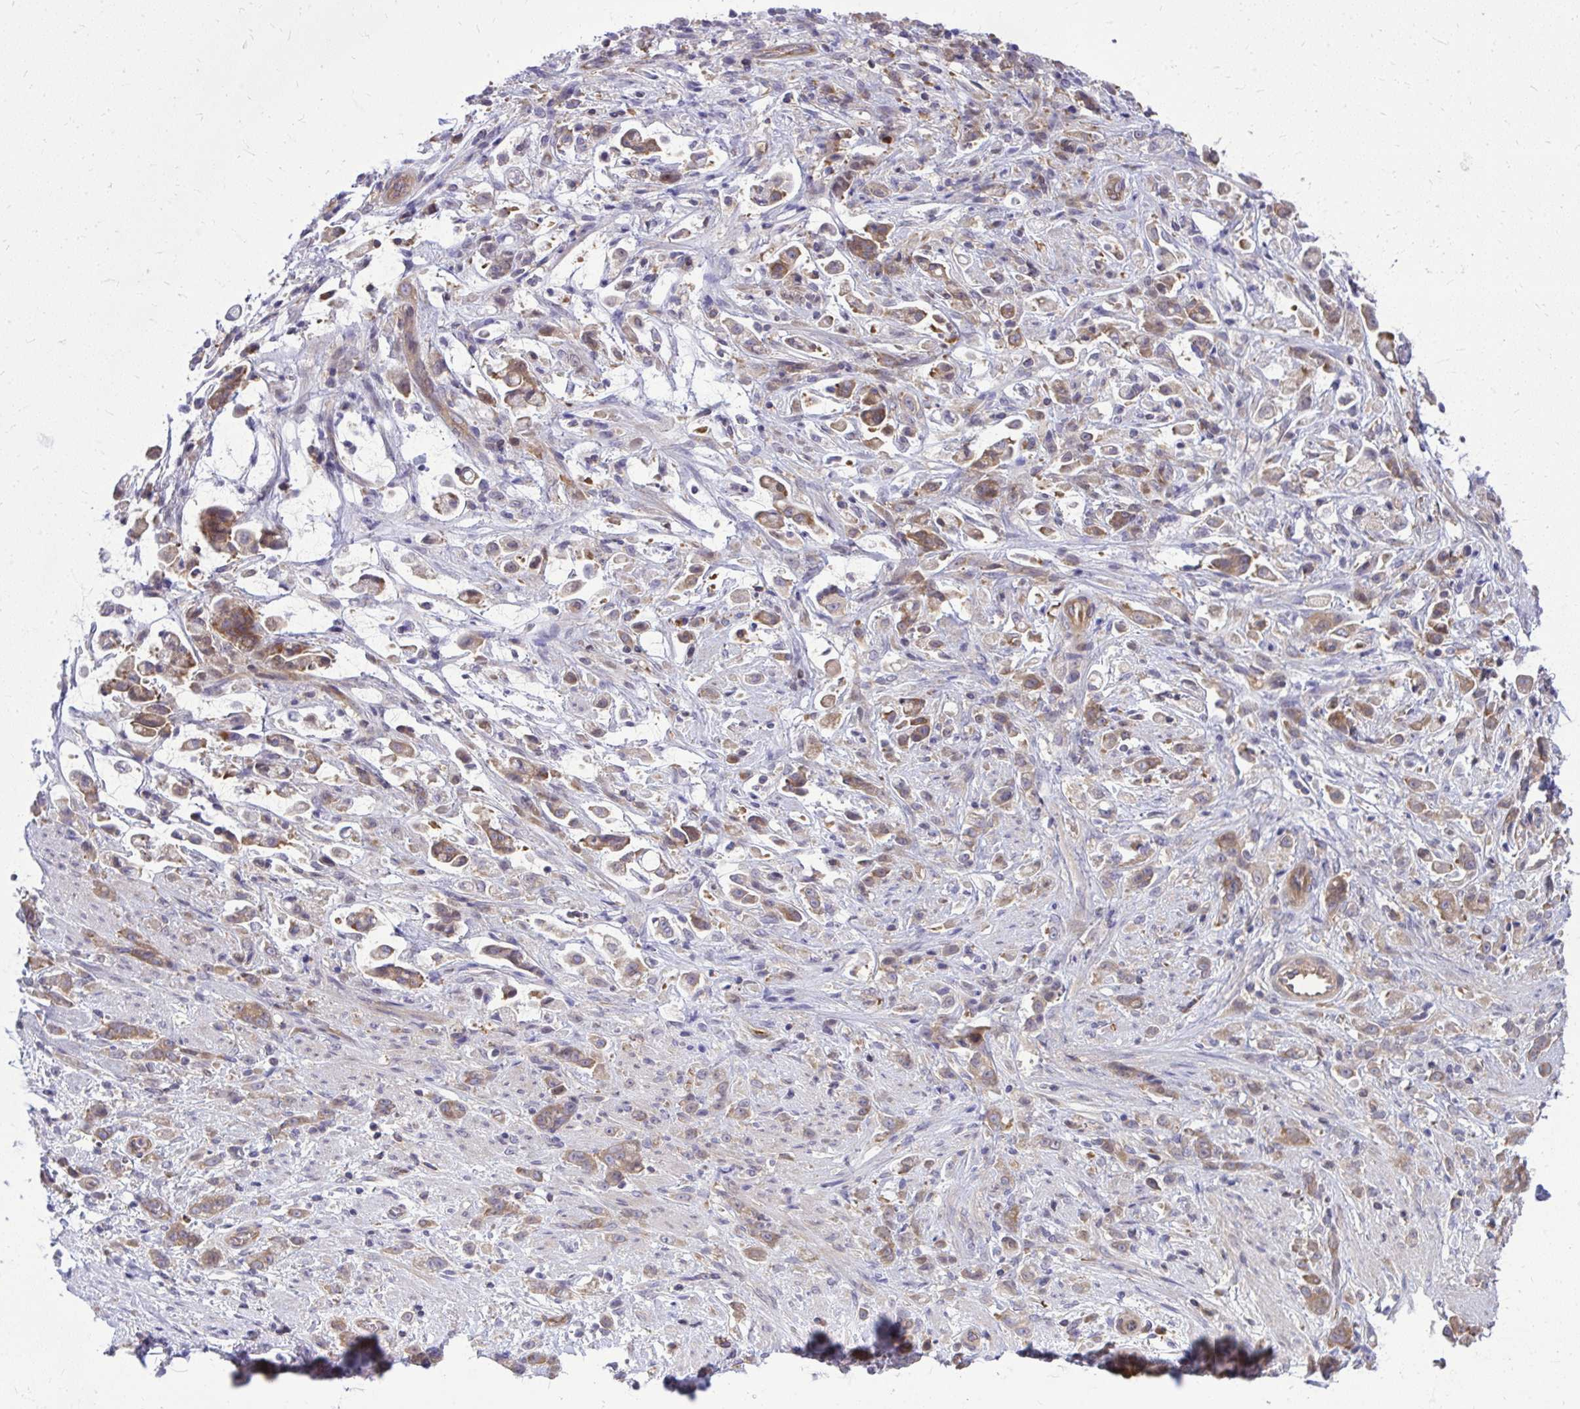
{"staining": {"intensity": "moderate", "quantity": ">75%", "location": "cytoplasmic/membranous"}, "tissue": "stomach cancer", "cell_type": "Tumor cells", "image_type": "cancer", "snomed": [{"axis": "morphology", "description": "Adenocarcinoma, NOS"}, {"axis": "topography", "description": "Stomach"}], "caption": "This micrograph displays IHC staining of stomach cancer (adenocarcinoma), with medium moderate cytoplasmic/membranous expression in approximately >75% of tumor cells.", "gene": "PPP5C", "patient": {"sex": "female", "age": 60}}